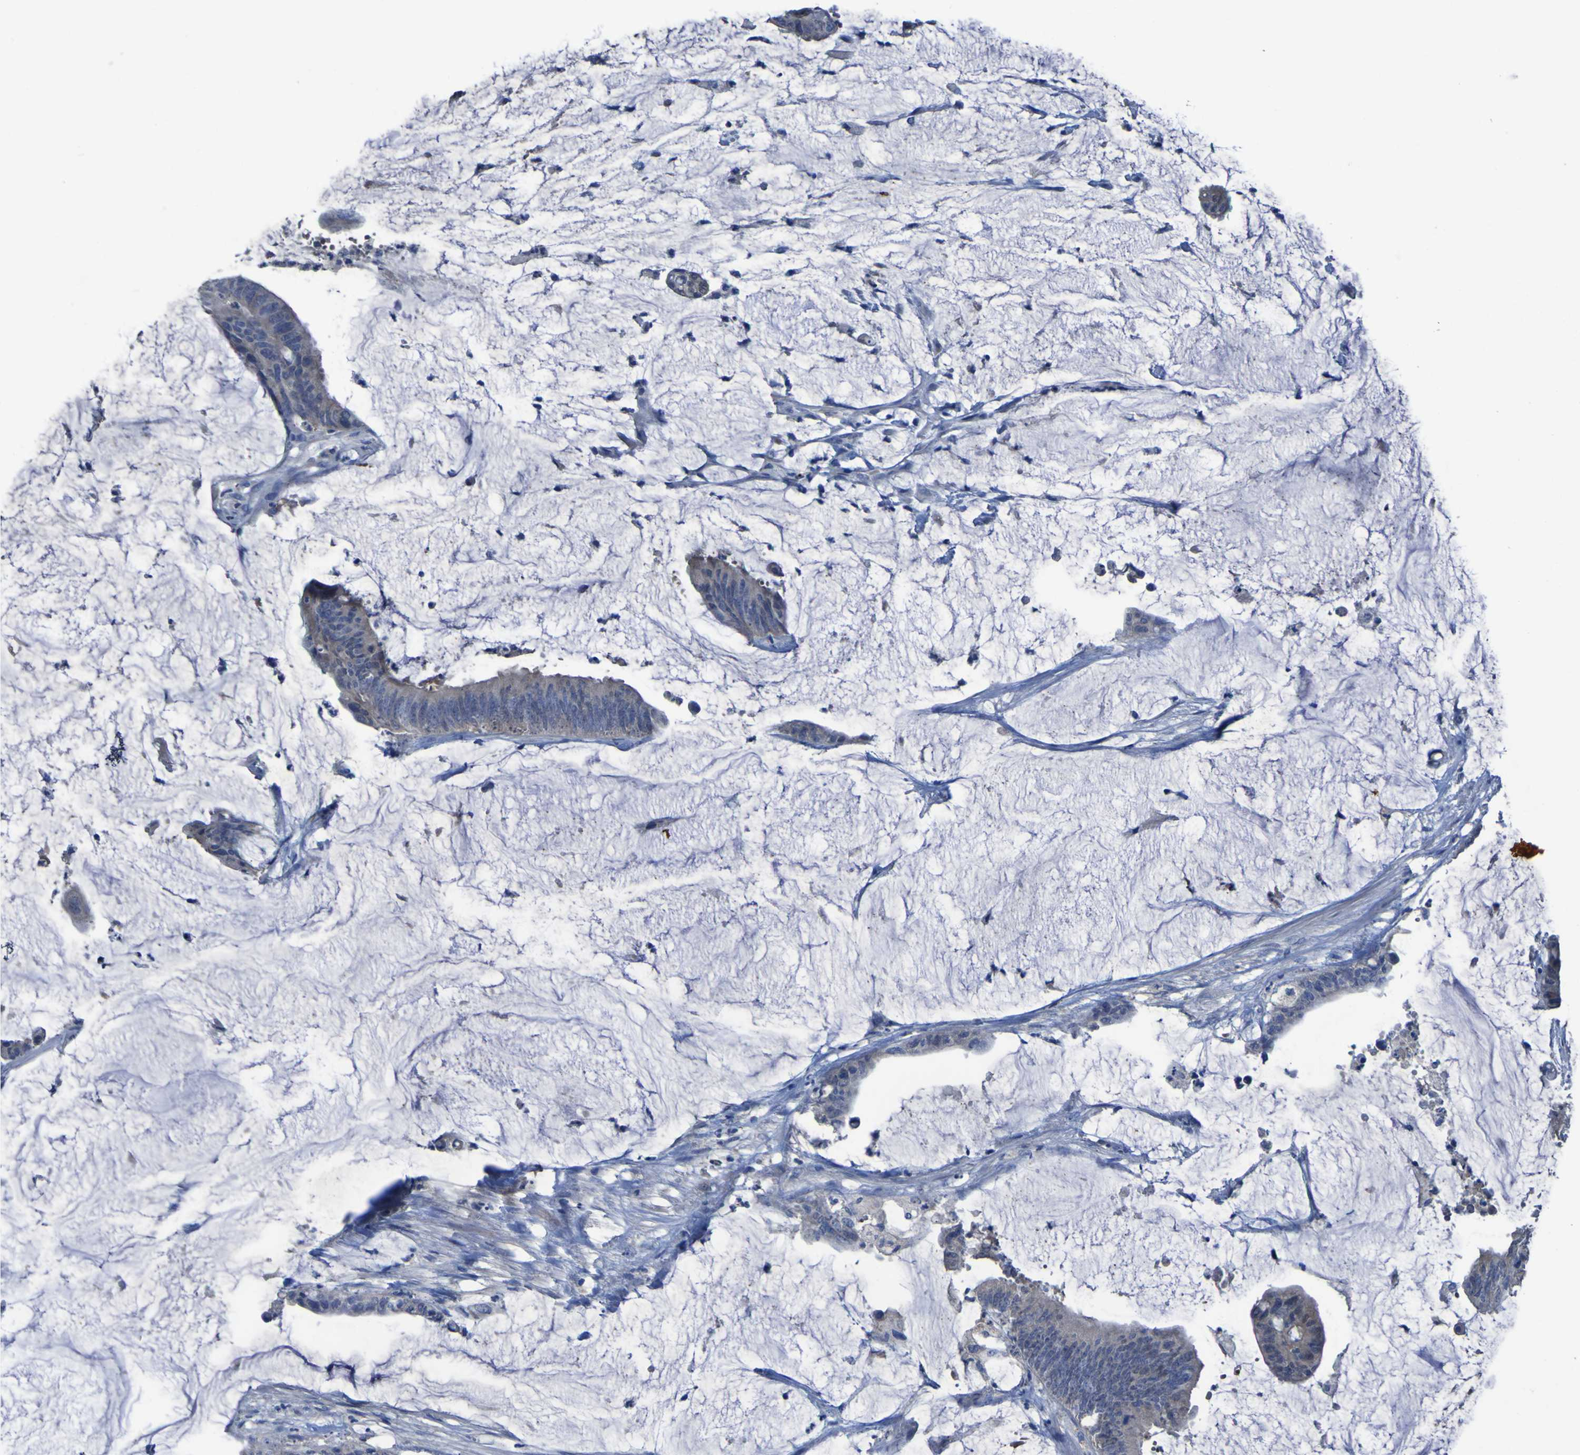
{"staining": {"intensity": "negative", "quantity": "none", "location": "none"}, "tissue": "colorectal cancer", "cell_type": "Tumor cells", "image_type": "cancer", "snomed": [{"axis": "morphology", "description": "Adenocarcinoma, NOS"}, {"axis": "topography", "description": "Rectum"}], "caption": "The immunohistochemistry (IHC) histopathology image has no significant expression in tumor cells of colorectal cancer (adenocarcinoma) tissue. (Brightfield microscopy of DAB (3,3'-diaminobenzidine) immunohistochemistry at high magnification).", "gene": "SGK2", "patient": {"sex": "female", "age": 66}}